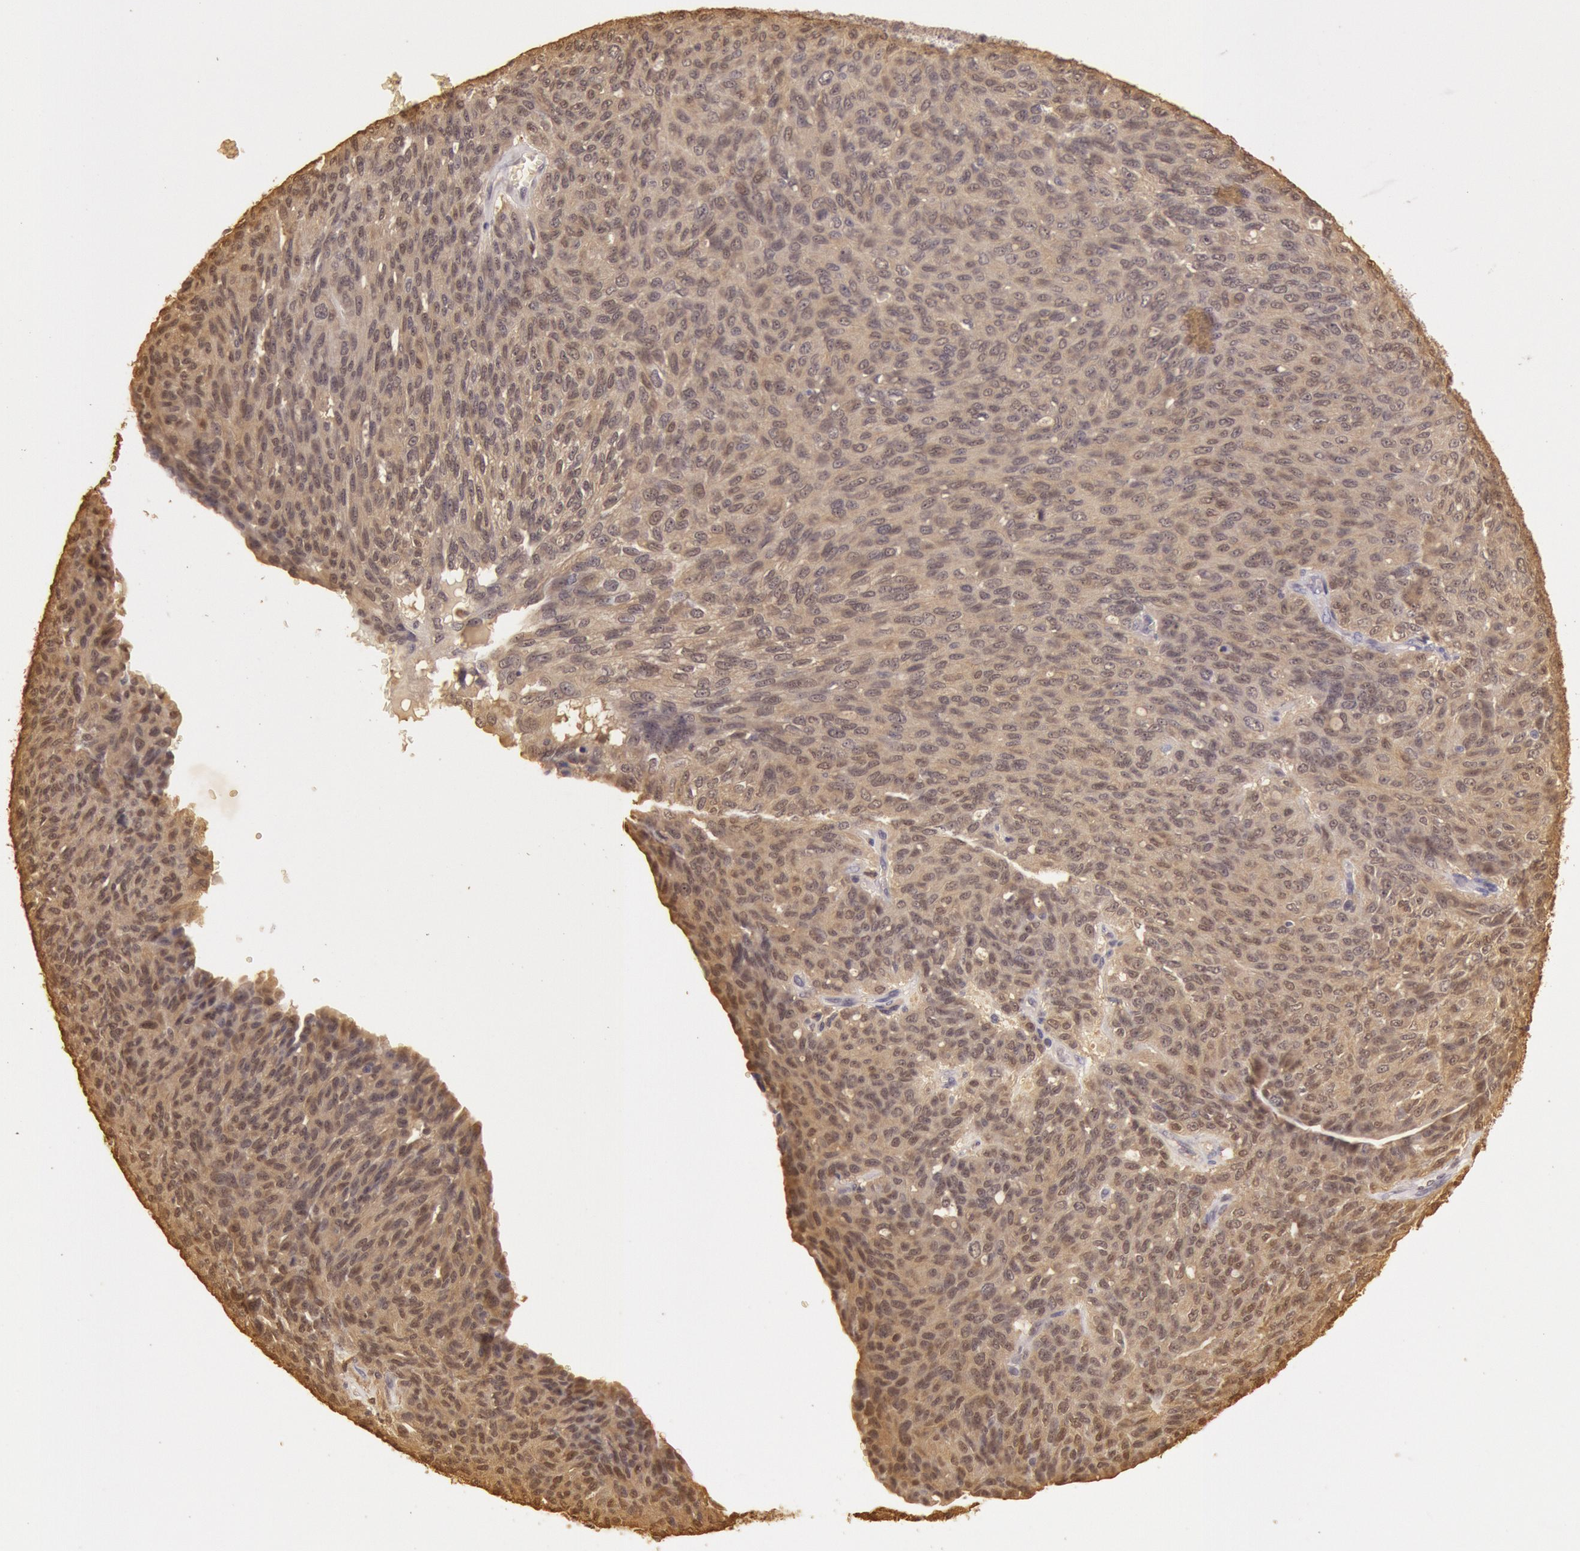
{"staining": {"intensity": "weak", "quantity": ">75%", "location": "cytoplasmic/membranous,nuclear"}, "tissue": "ovarian cancer", "cell_type": "Tumor cells", "image_type": "cancer", "snomed": [{"axis": "morphology", "description": "Carcinoma, endometroid"}, {"axis": "topography", "description": "Ovary"}], "caption": "This is a photomicrograph of immunohistochemistry (IHC) staining of ovarian endometroid carcinoma, which shows weak positivity in the cytoplasmic/membranous and nuclear of tumor cells.", "gene": "SOD1", "patient": {"sex": "female", "age": 60}}